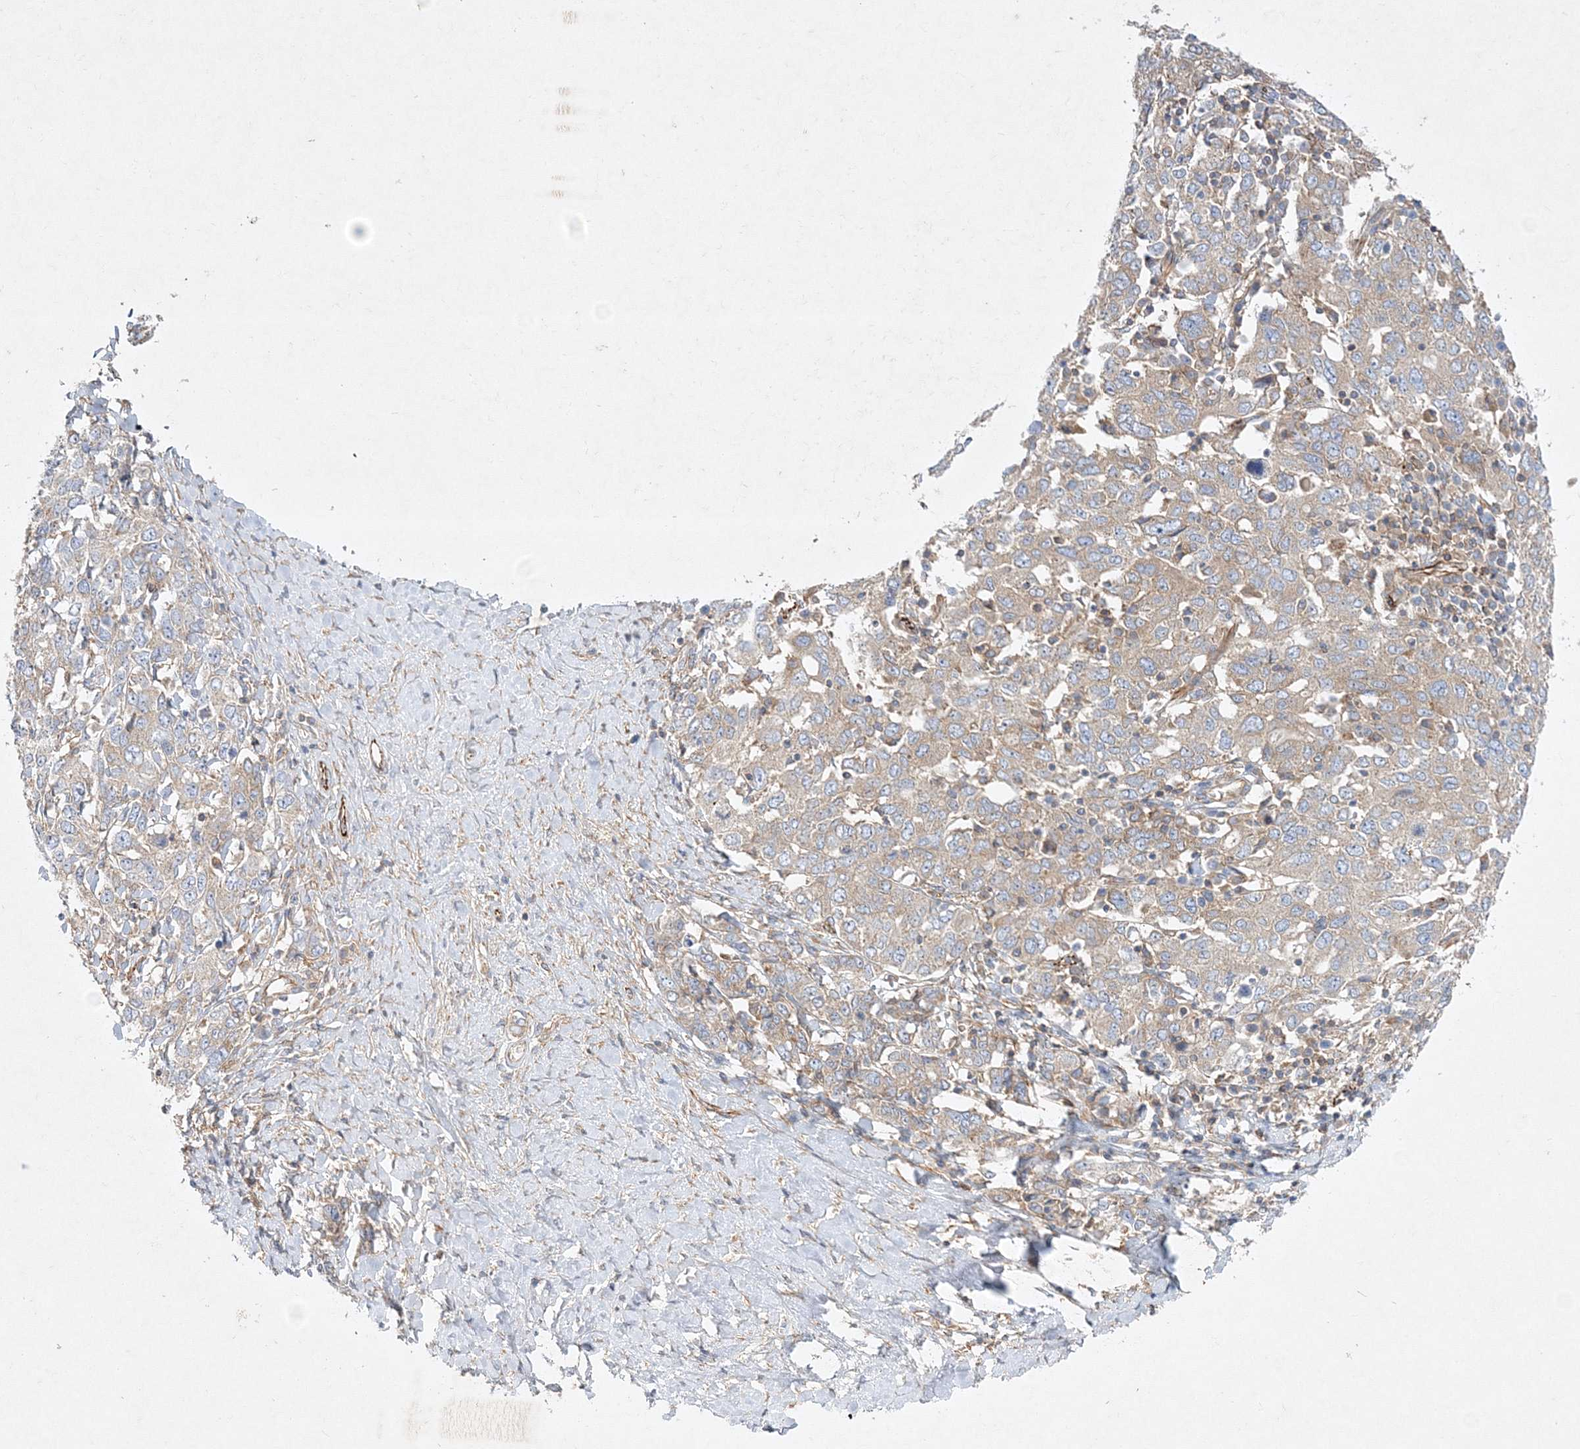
{"staining": {"intensity": "moderate", "quantity": "25%-75%", "location": "cytoplasmic/membranous"}, "tissue": "ovarian cancer", "cell_type": "Tumor cells", "image_type": "cancer", "snomed": [{"axis": "morphology", "description": "Carcinoma, endometroid"}, {"axis": "topography", "description": "Ovary"}], "caption": "Tumor cells exhibit moderate cytoplasmic/membranous expression in approximately 25%-75% of cells in ovarian cancer (endometroid carcinoma). (IHC, brightfield microscopy, high magnification).", "gene": "WDR37", "patient": {"sex": "female", "age": 62}}